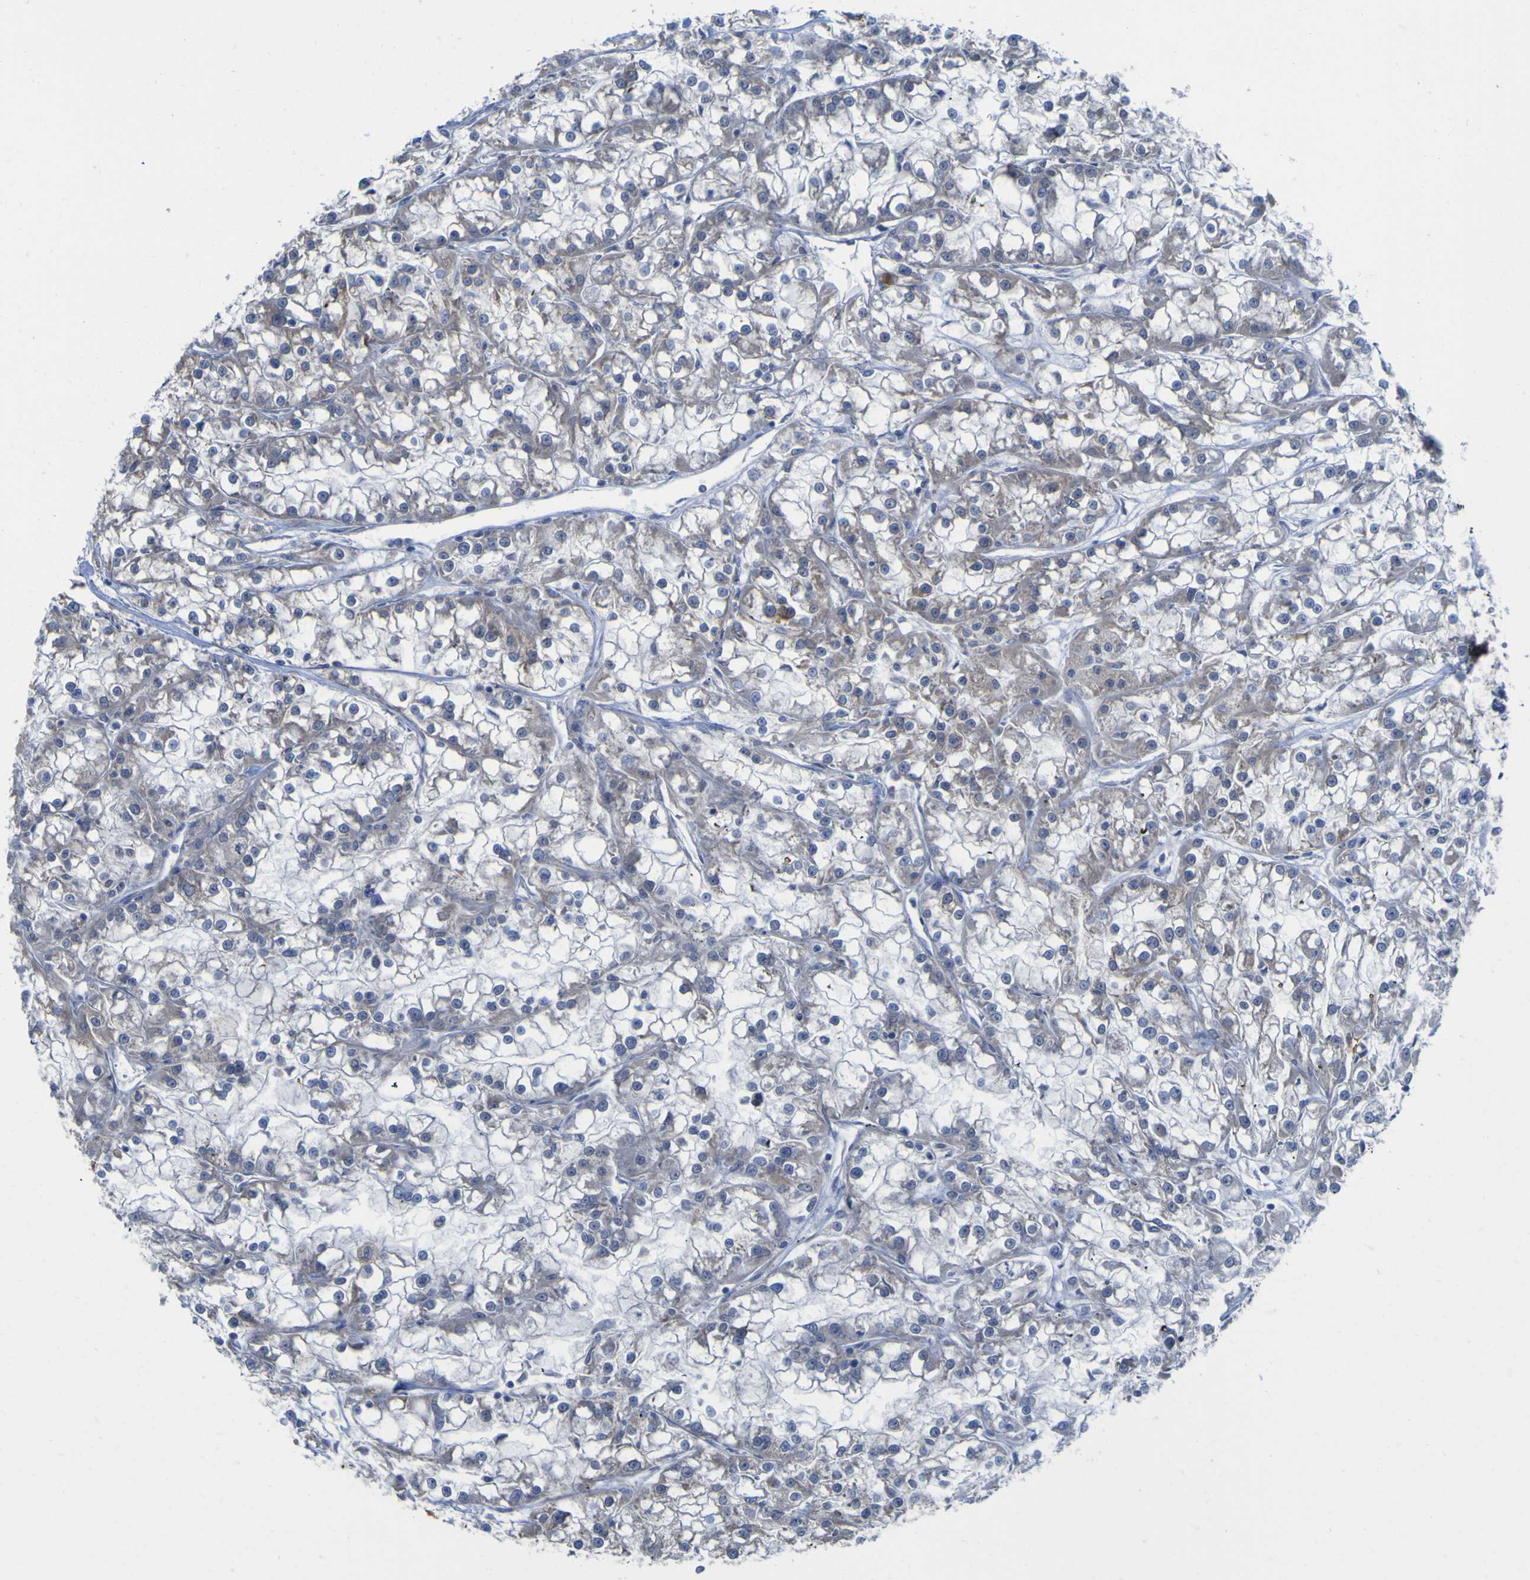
{"staining": {"intensity": "negative", "quantity": "none", "location": "none"}, "tissue": "renal cancer", "cell_type": "Tumor cells", "image_type": "cancer", "snomed": [{"axis": "morphology", "description": "Adenocarcinoma, NOS"}, {"axis": "topography", "description": "Kidney"}], "caption": "The photomicrograph exhibits no staining of tumor cells in renal cancer (adenocarcinoma). (DAB IHC, high magnification).", "gene": "TNFRSF11A", "patient": {"sex": "female", "age": 52}}